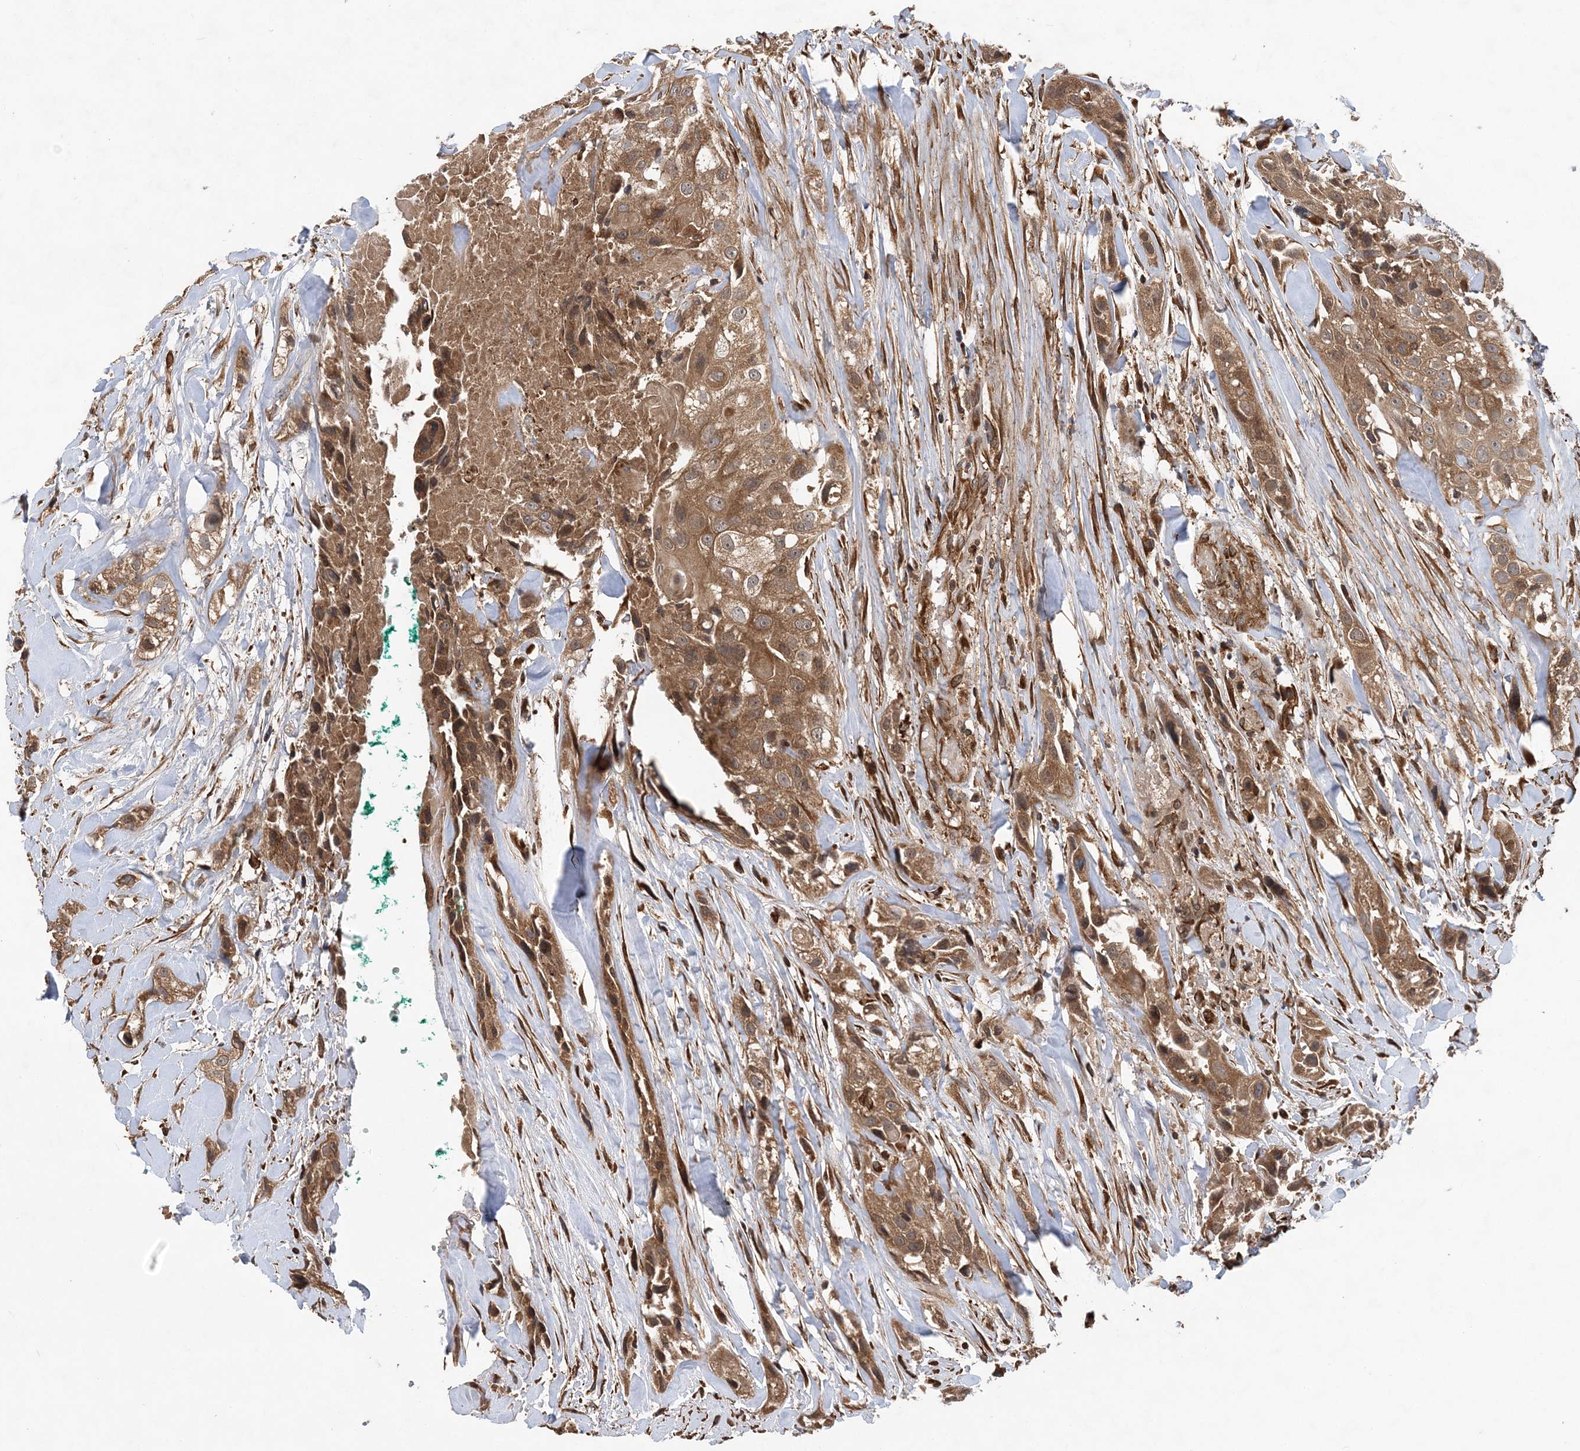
{"staining": {"intensity": "moderate", "quantity": ">75%", "location": "cytoplasmic/membranous"}, "tissue": "head and neck cancer", "cell_type": "Tumor cells", "image_type": "cancer", "snomed": [{"axis": "morphology", "description": "Normal tissue, NOS"}, {"axis": "morphology", "description": "Squamous cell carcinoma, NOS"}, {"axis": "topography", "description": "Skeletal muscle"}, {"axis": "topography", "description": "Head-Neck"}], "caption": "Head and neck cancer stained with IHC displays moderate cytoplasmic/membranous positivity in about >75% of tumor cells. (Stains: DAB in brown, nuclei in blue, Microscopy: brightfield microscopy at high magnification).", "gene": "ATG3", "patient": {"sex": "male", "age": 51}}